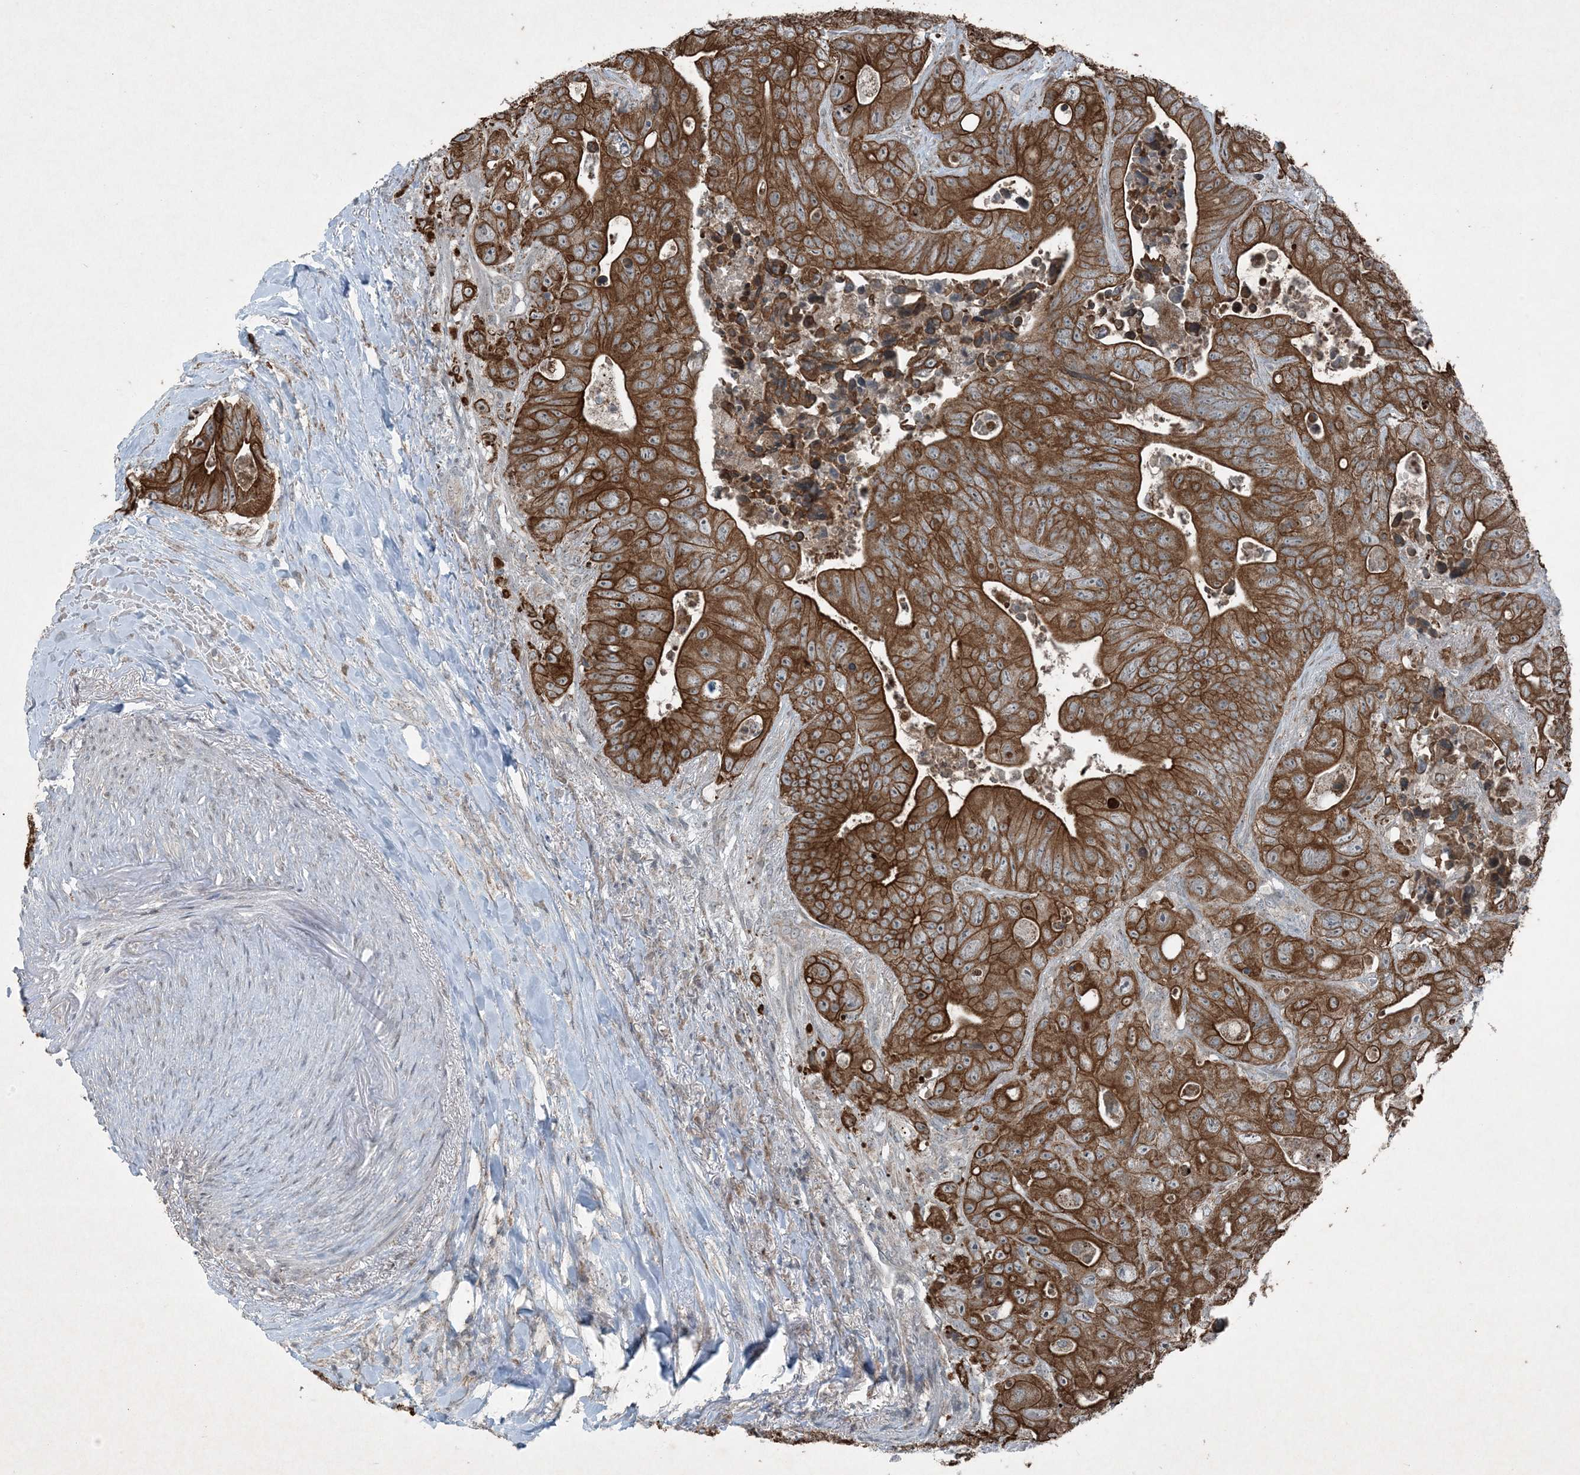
{"staining": {"intensity": "strong", "quantity": ">75%", "location": "cytoplasmic/membranous"}, "tissue": "colorectal cancer", "cell_type": "Tumor cells", "image_type": "cancer", "snomed": [{"axis": "morphology", "description": "Adenocarcinoma, NOS"}, {"axis": "topography", "description": "Colon"}], "caption": "Protein positivity by immunohistochemistry exhibits strong cytoplasmic/membranous staining in approximately >75% of tumor cells in colorectal adenocarcinoma.", "gene": "PC", "patient": {"sex": "female", "age": 46}}